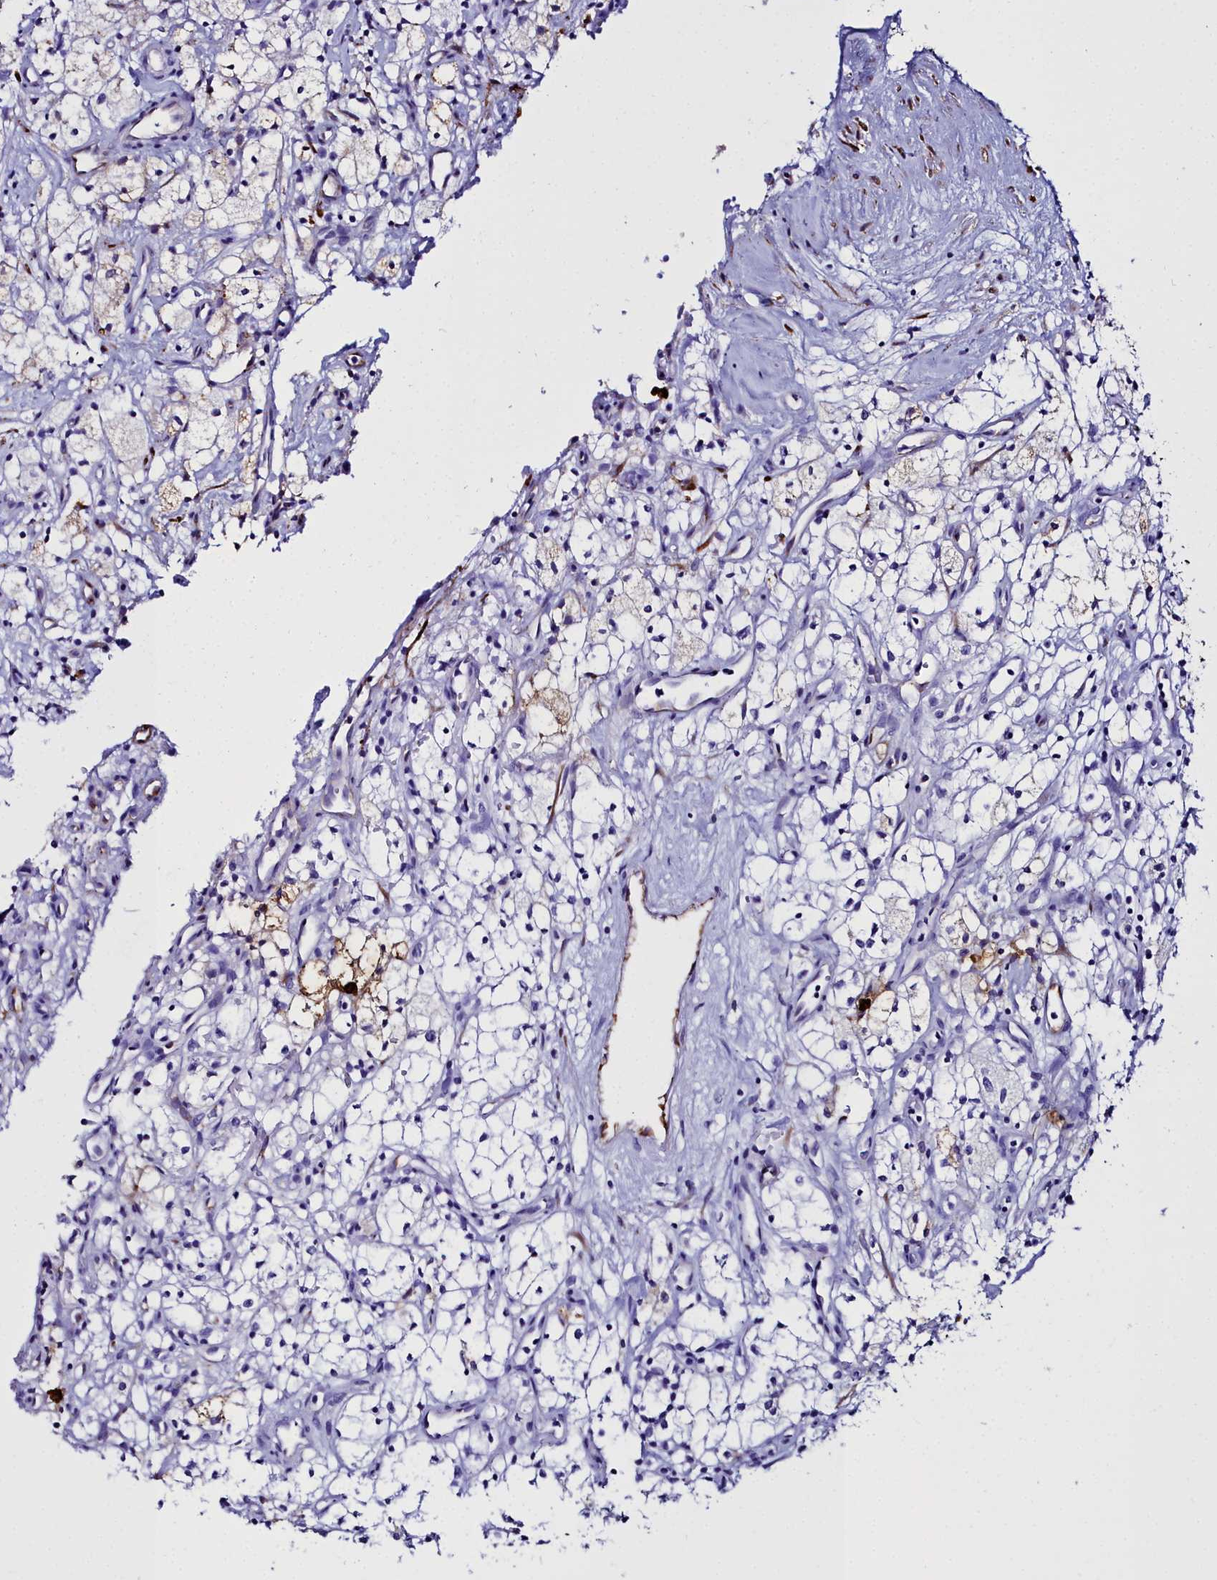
{"staining": {"intensity": "weak", "quantity": "<25%", "location": "cytoplasmic/membranous"}, "tissue": "renal cancer", "cell_type": "Tumor cells", "image_type": "cancer", "snomed": [{"axis": "morphology", "description": "Adenocarcinoma, NOS"}, {"axis": "topography", "description": "Kidney"}], "caption": "Immunohistochemistry (IHC) image of human renal cancer stained for a protein (brown), which reveals no positivity in tumor cells.", "gene": "TXNDC5", "patient": {"sex": "male", "age": 59}}